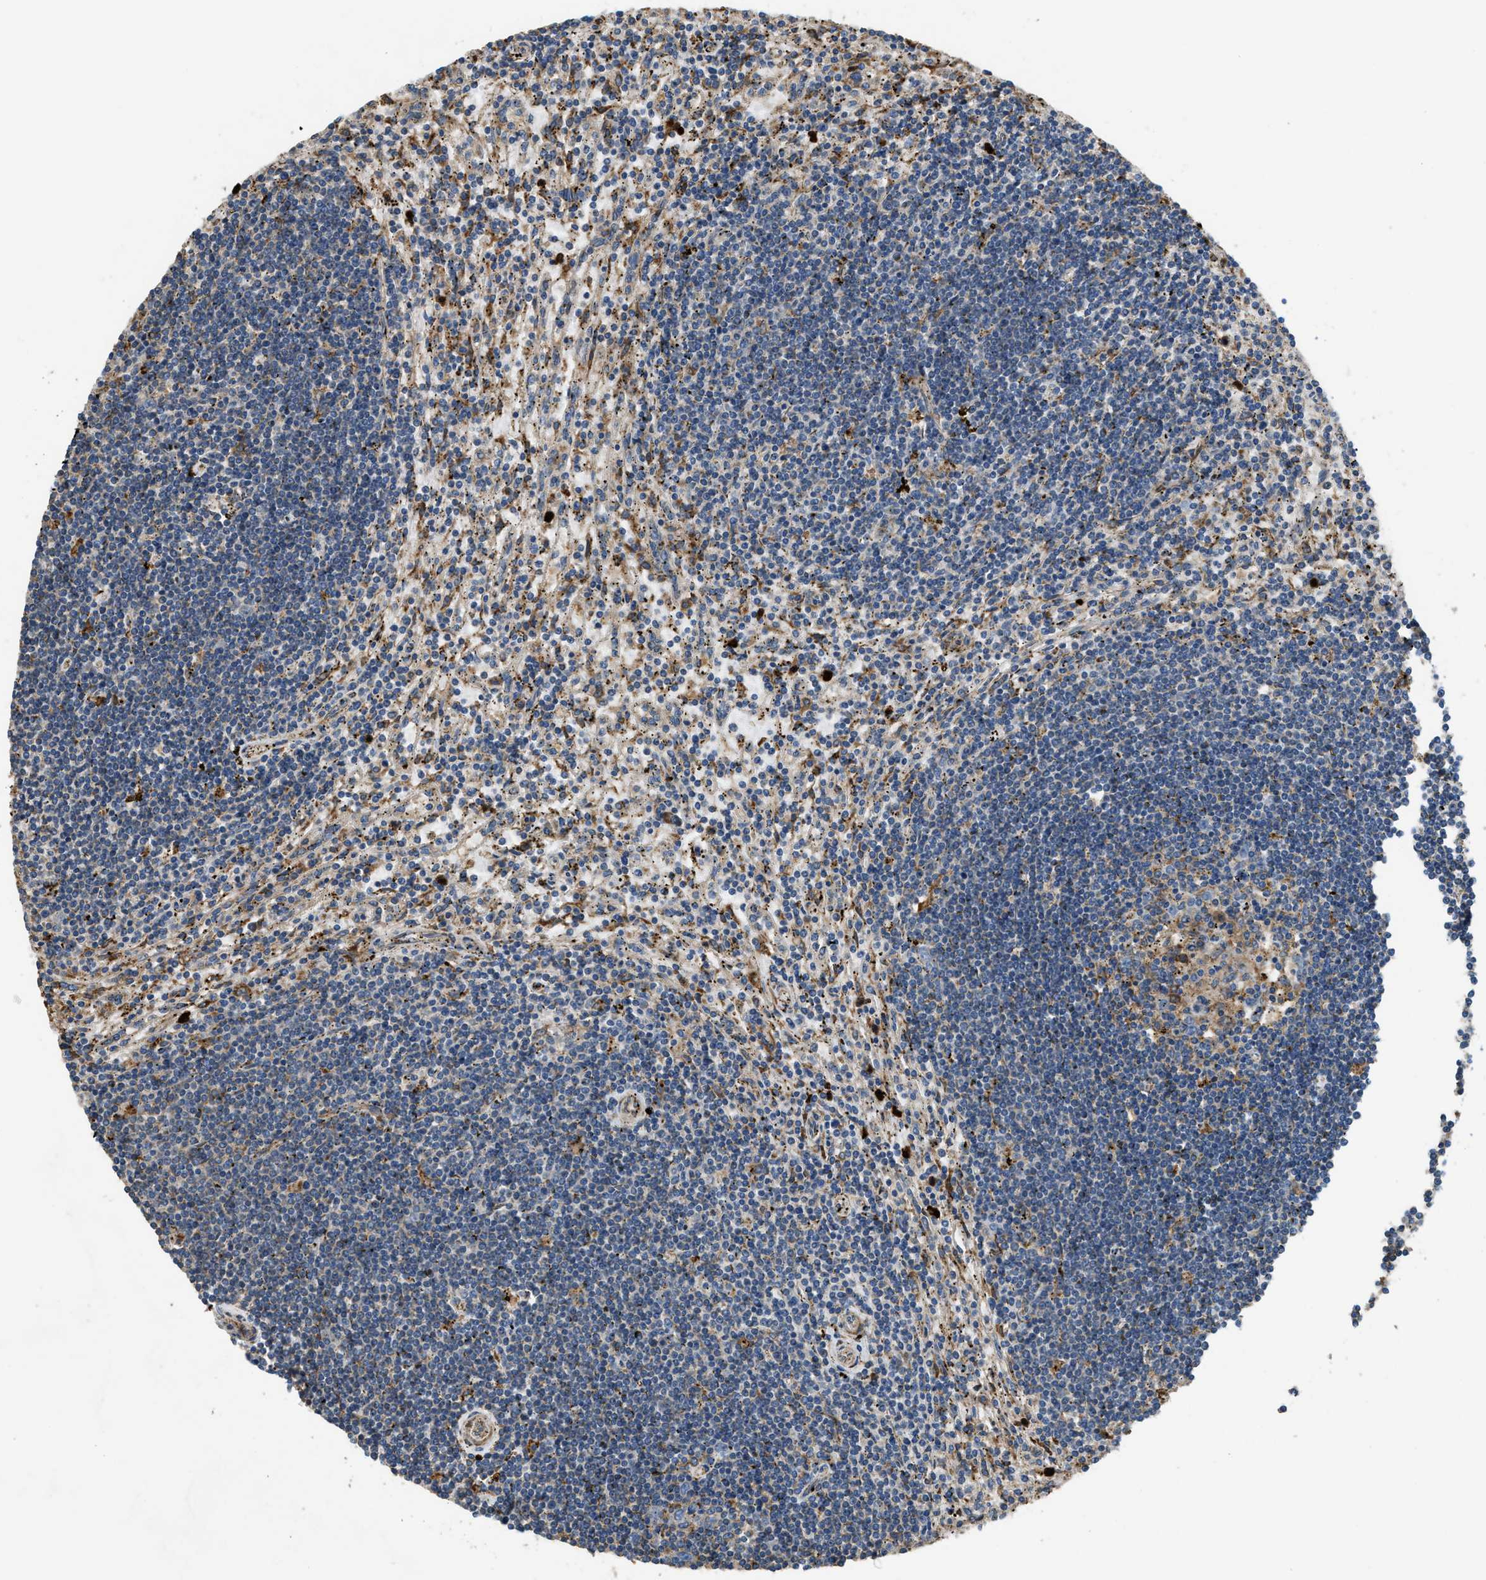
{"staining": {"intensity": "weak", "quantity": "<25%", "location": "cytoplasmic/membranous"}, "tissue": "lymphoma", "cell_type": "Tumor cells", "image_type": "cancer", "snomed": [{"axis": "morphology", "description": "Malignant lymphoma, non-Hodgkin's type, Low grade"}, {"axis": "topography", "description": "Spleen"}], "caption": "Tumor cells show no significant protein expression in malignant lymphoma, non-Hodgkin's type (low-grade). The staining was performed using DAB to visualize the protein expression in brown, while the nuclei were stained in blue with hematoxylin (Magnification: 20x).", "gene": "TMEM68", "patient": {"sex": "male", "age": 76}}